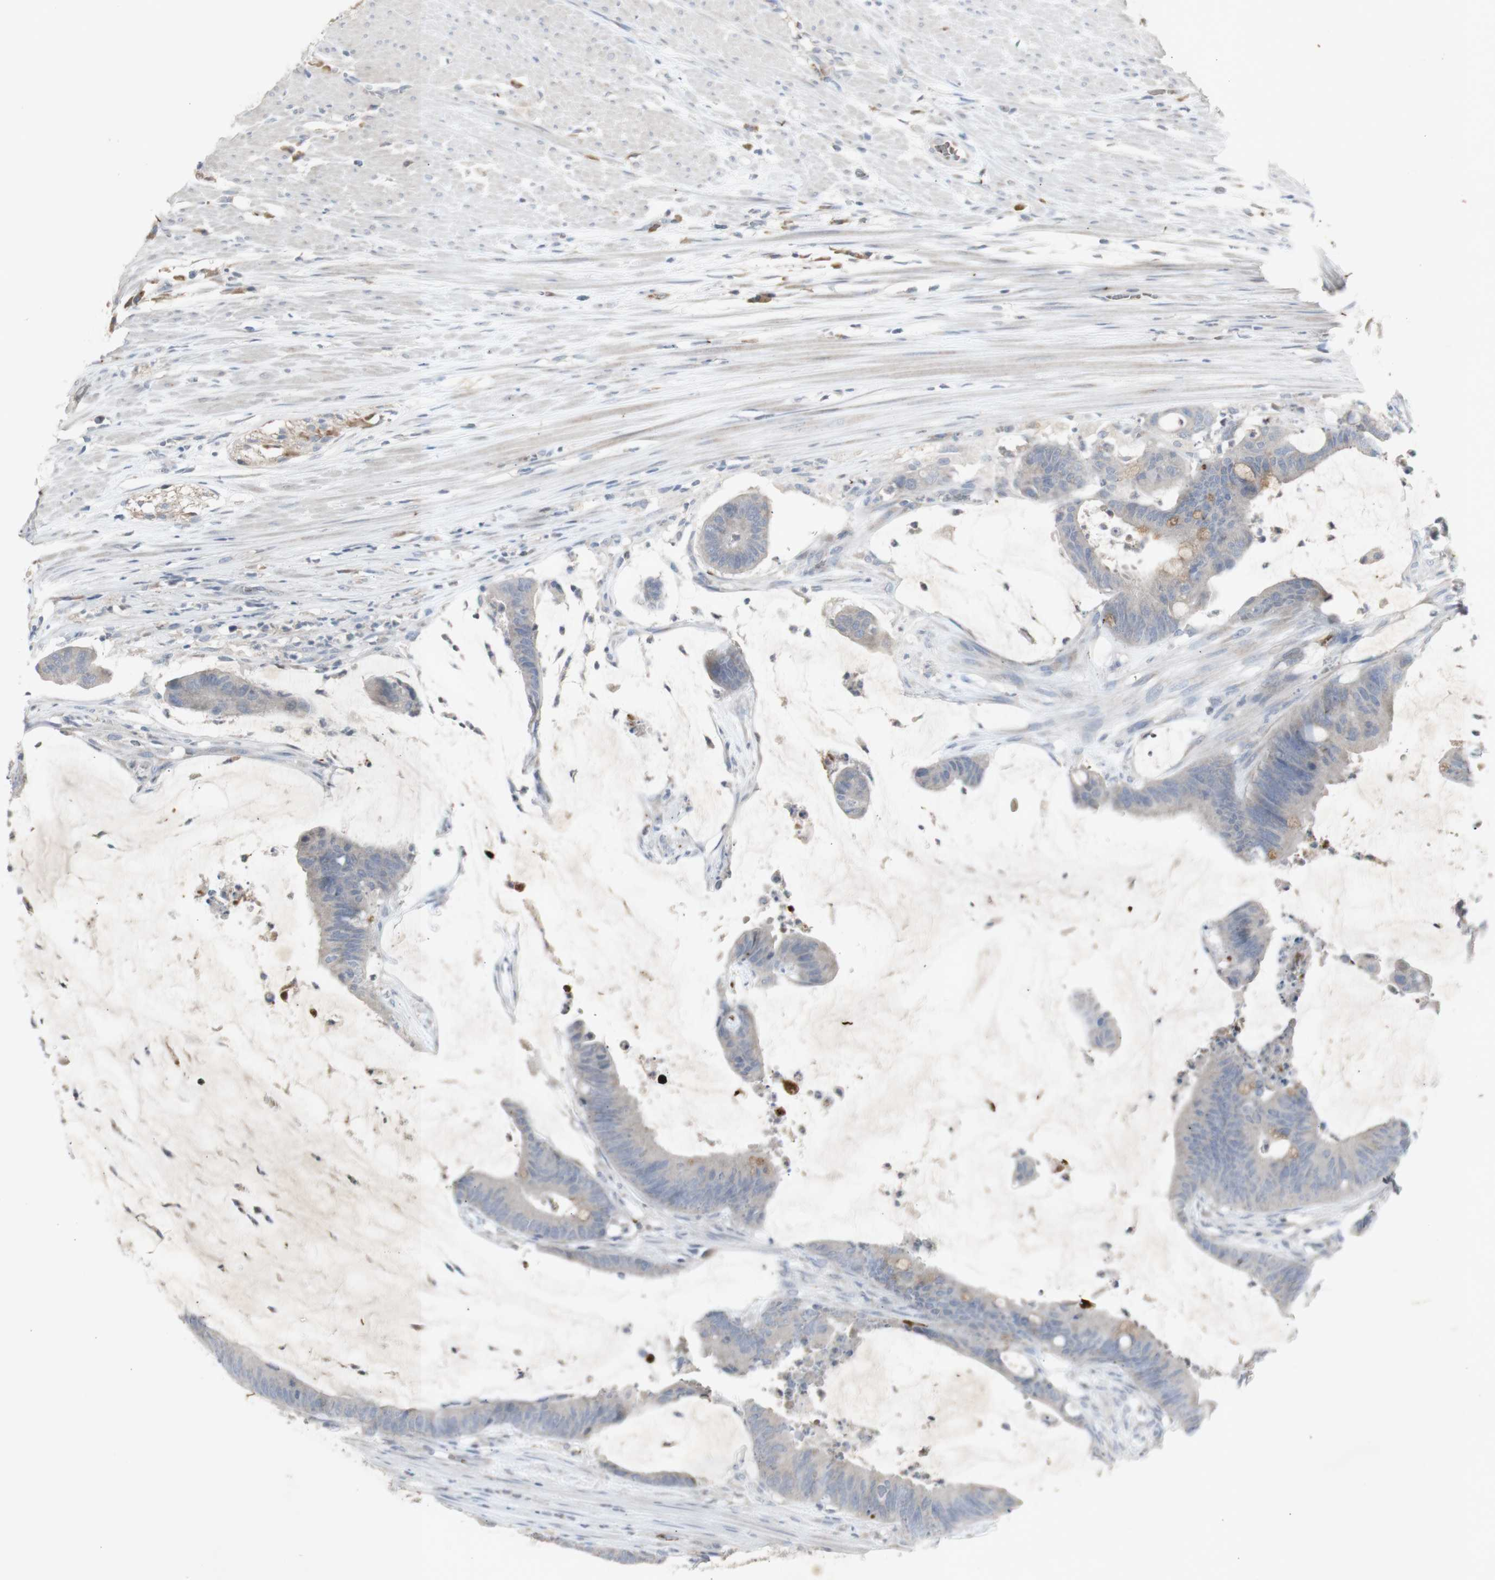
{"staining": {"intensity": "weak", "quantity": ">75%", "location": "cytoplasmic/membranous"}, "tissue": "colorectal cancer", "cell_type": "Tumor cells", "image_type": "cancer", "snomed": [{"axis": "morphology", "description": "Adenocarcinoma, NOS"}, {"axis": "topography", "description": "Rectum"}], "caption": "Tumor cells reveal low levels of weak cytoplasmic/membranous positivity in approximately >75% of cells in colorectal adenocarcinoma.", "gene": "INS", "patient": {"sex": "female", "age": 66}}